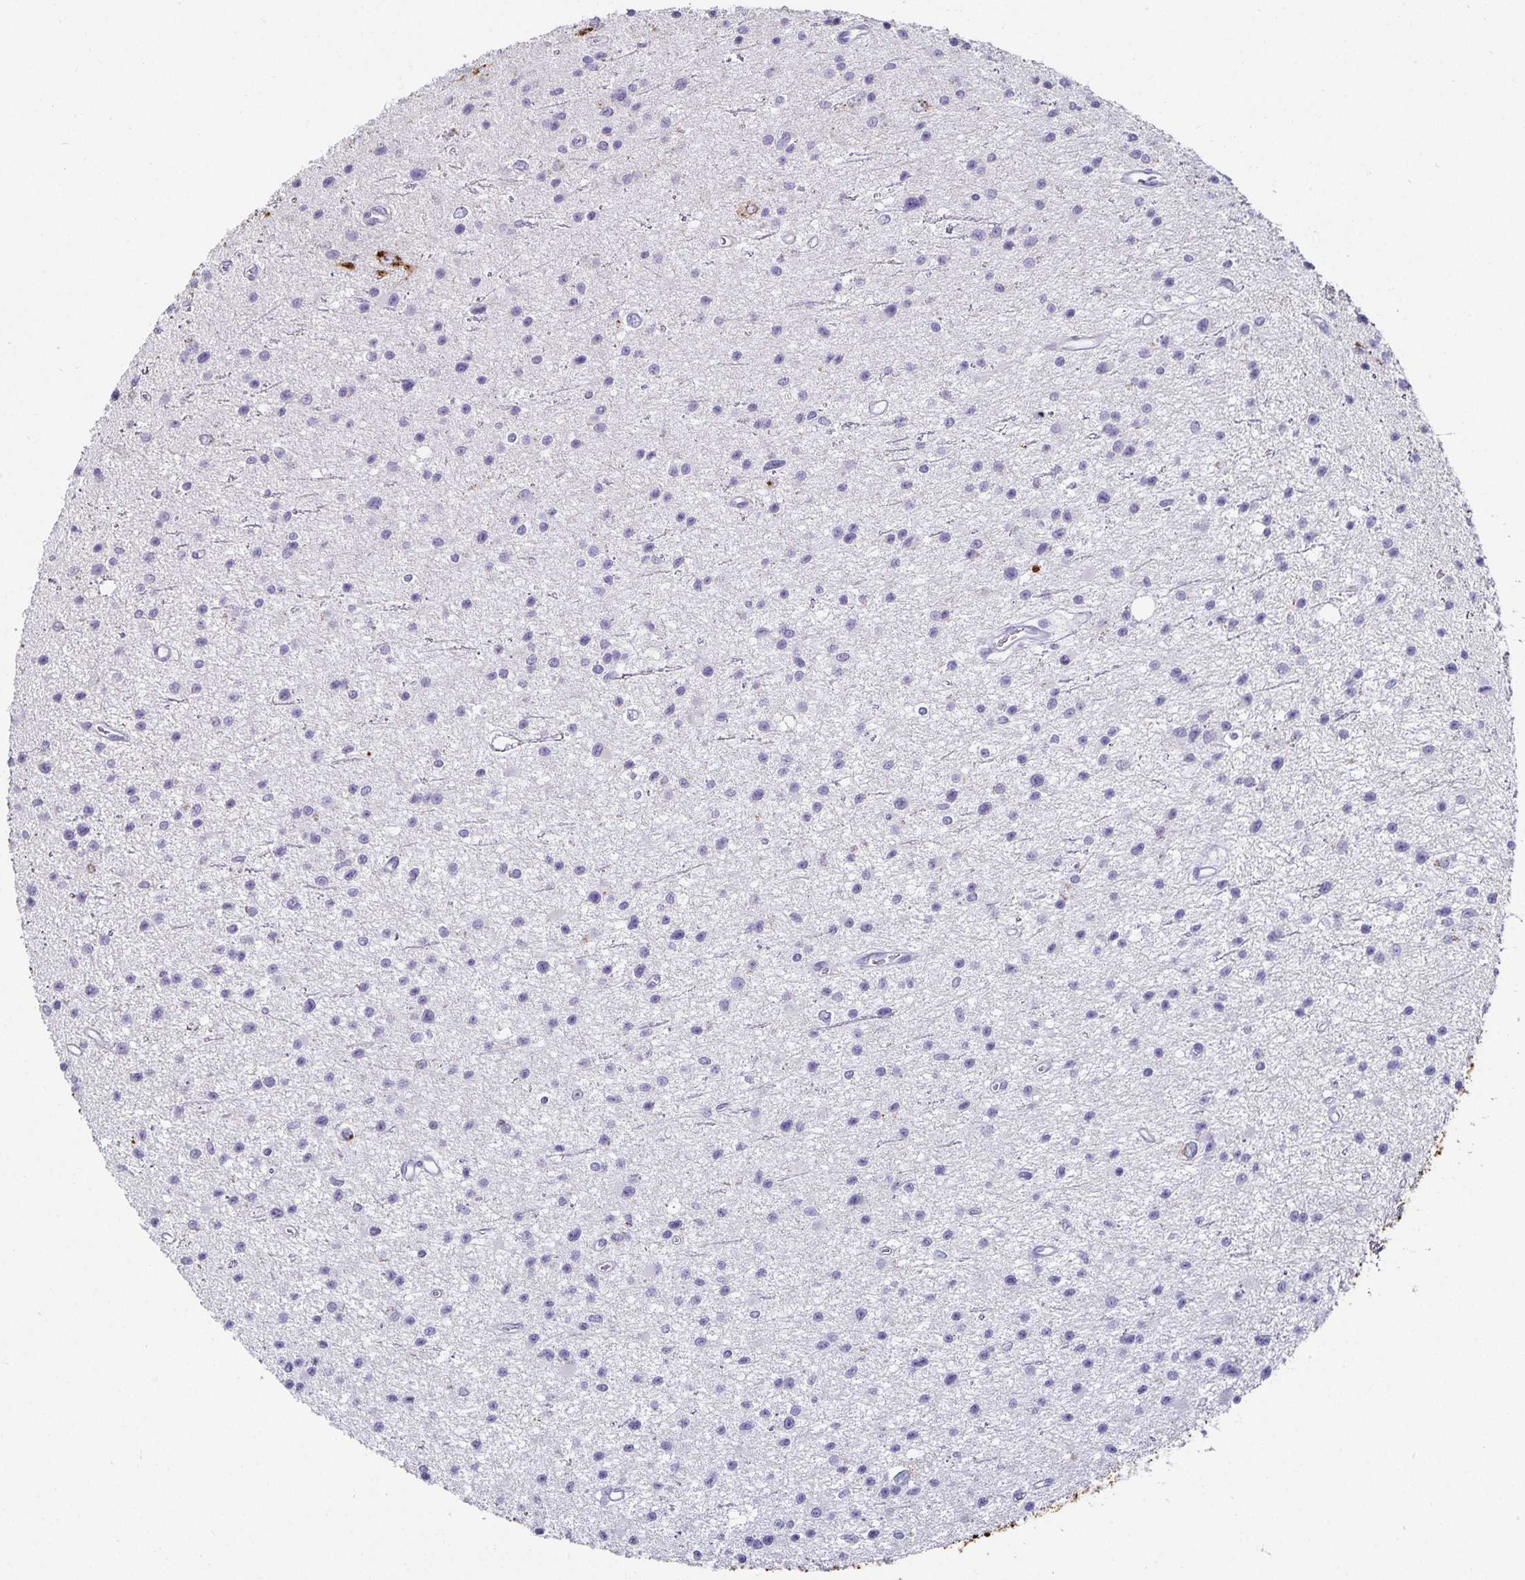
{"staining": {"intensity": "negative", "quantity": "none", "location": "none"}, "tissue": "glioma", "cell_type": "Tumor cells", "image_type": "cancer", "snomed": [{"axis": "morphology", "description": "Glioma, malignant, Low grade"}, {"axis": "topography", "description": "Brain"}], "caption": "Immunohistochemical staining of human malignant glioma (low-grade) shows no significant positivity in tumor cells. The staining was performed using DAB (3,3'-diaminobenzidine) to visualize the protein expression in brown, while the nuclei were stained in blue with hematoxylin (Magnification: 20x).", "gene": "CHGA", "patient": {"sex": "male", "age": 43}}